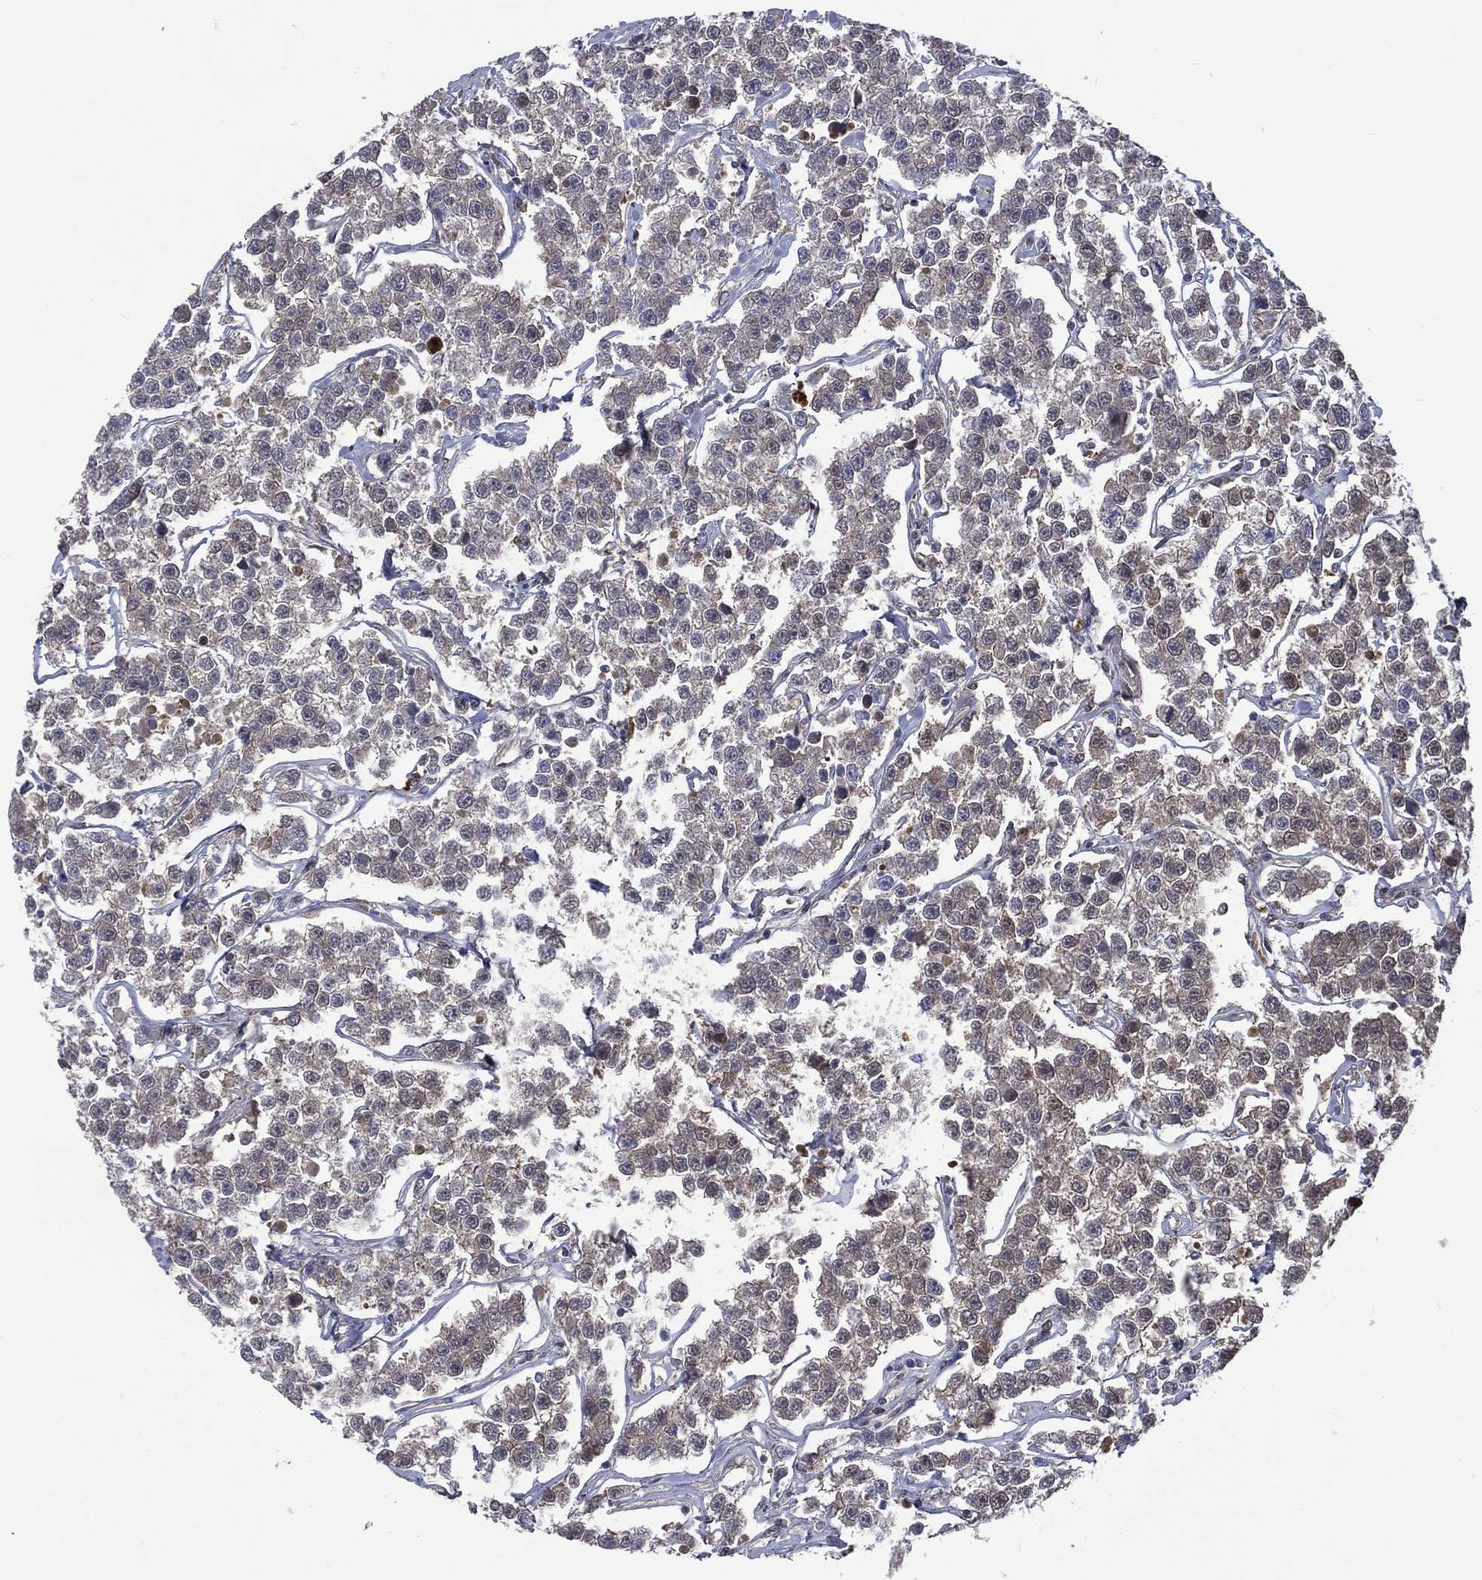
{"staining": {"intensity": "negative", "quantity": "none", "location": "none"}, "tissue": "testis cancer", "cell_type": "Tumor cells", "image_type": "cancer", "snomed": [{"axis": "morphology", "description": "Seminoma, NOS"}, {"axis": "topography", "description": "Testis"}], "caption": "IHC micrograph of human testis cancer stained for a protein (brown), which displays no expression in tumor cells.", "gene": "MTAP", "patient": {"sex": "male", "age": 59}}